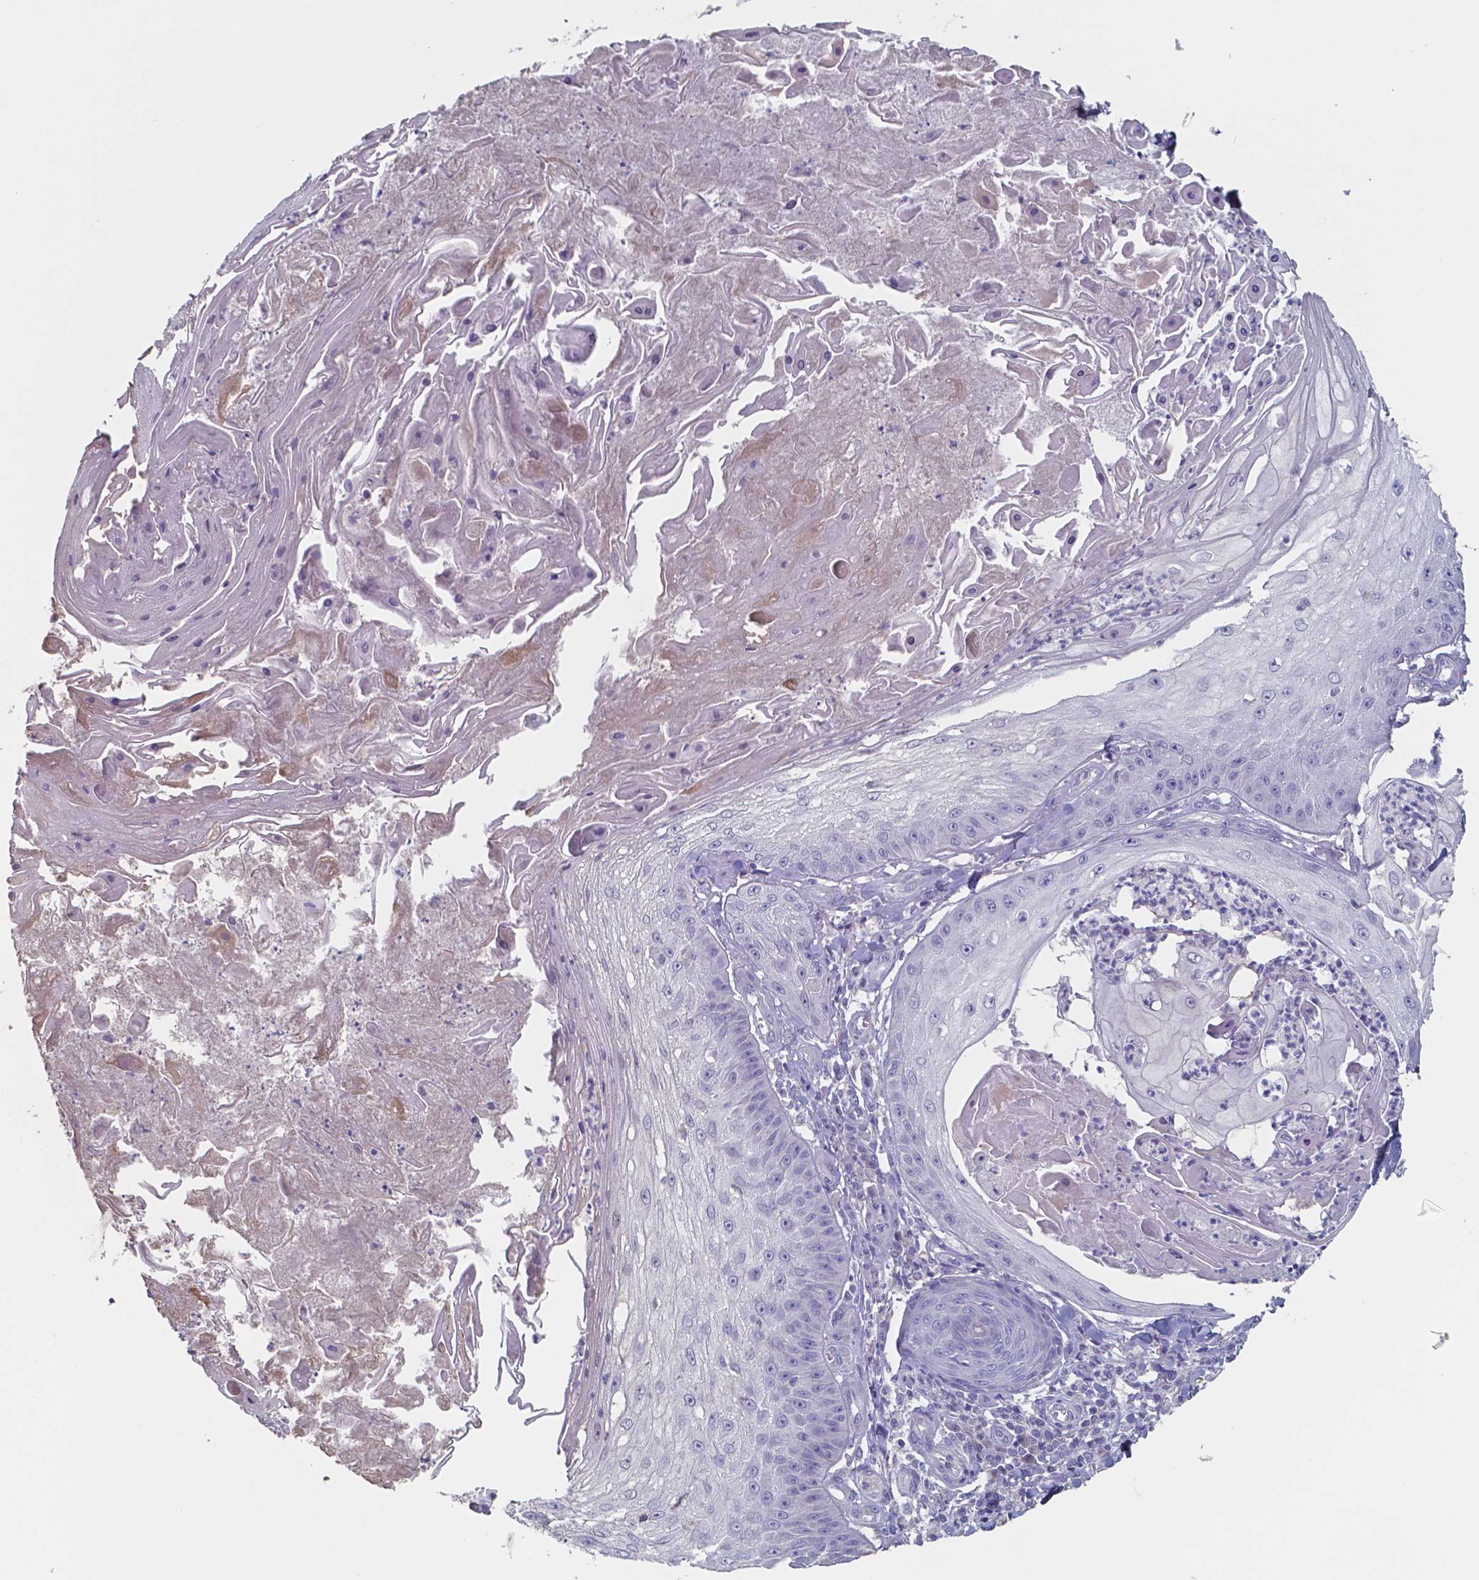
{"staining": {"intensity": "negative", "quantity": "none", "location": "none"}, "tissue": "skin cancer", "cell_type": "Tumor cells", "image_type": "cancer", "snomed": [{"axis": "morphology", "description": "Squamous cell carcinoma, NOS"}, {"axis": "topography", "description": "Skin"}], "caption": "Immunohistochemistry (IHC) micrograph of skin cancer stained for a protein (brown), which displays no expression in tumor cells. (Stains: DAB immunohistochemistry with hematoxylin counter stain, Microscopy: brightfield microscopy at high magnification).", "gene": "FOXJ1", "patient": {"sex": "male", "age": 70}}